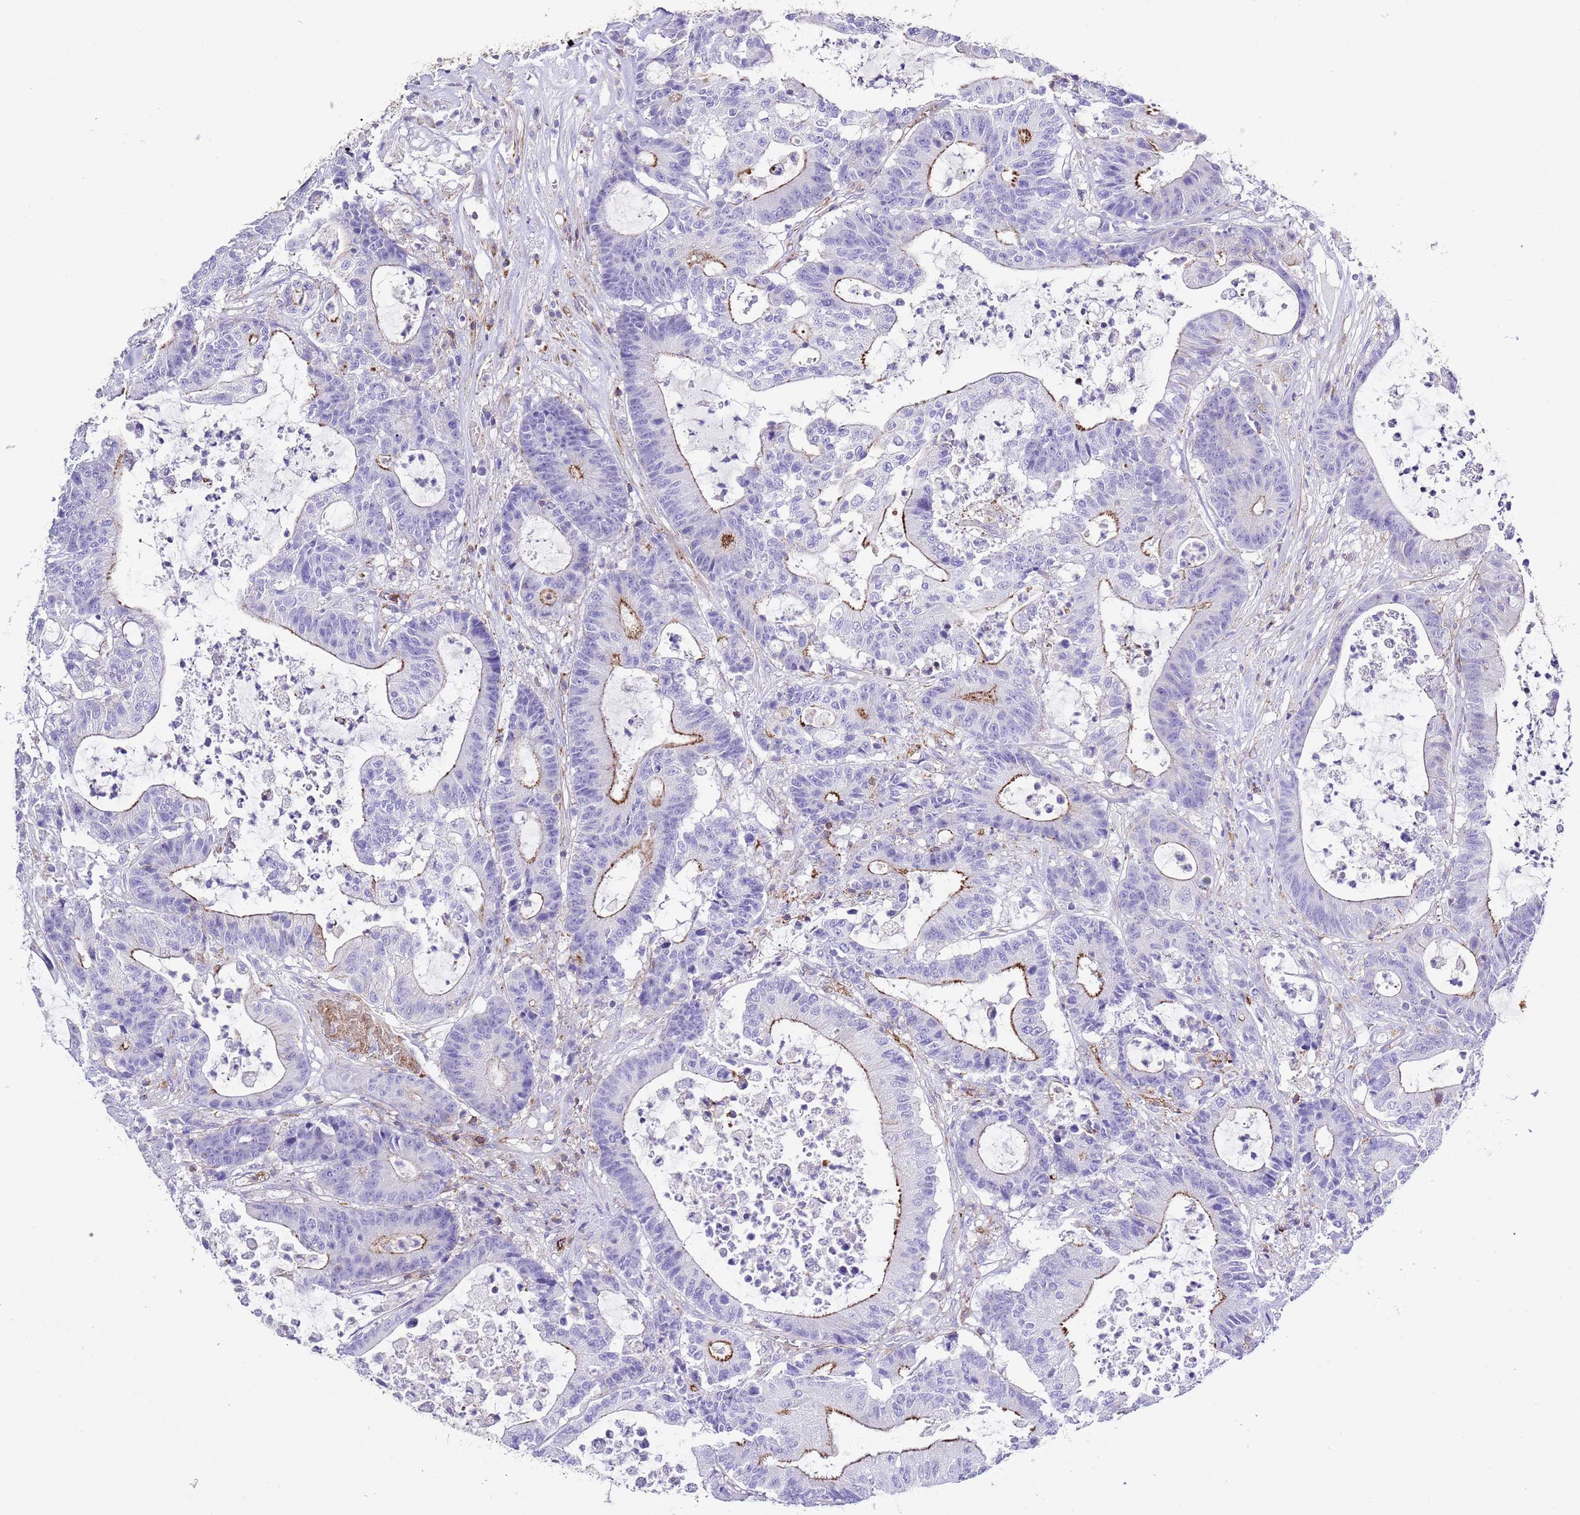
{"staining": {"intensity": "moderate", "quantity": "<25%", "location": "cytoplasmic/membranous"}, "tissue": "colorectal cancer", "cell_type": "Tumor cells", "image_type": "cancer", "snomed": [{"axis": "morphology", "description": "Adenocarcinoma, NOS"}, {"axis": "topography", "description": "Colon"}], "caption": "This is a photomicrograph of immunohistochemistry (IHC) staining of colorectal adenocarcinoma, which shows moderate expression in the cytoplasmic/membranous of tumor cells.", "gene": "ALDH3A1", "patient": {"sex": "female", "age": 84}}